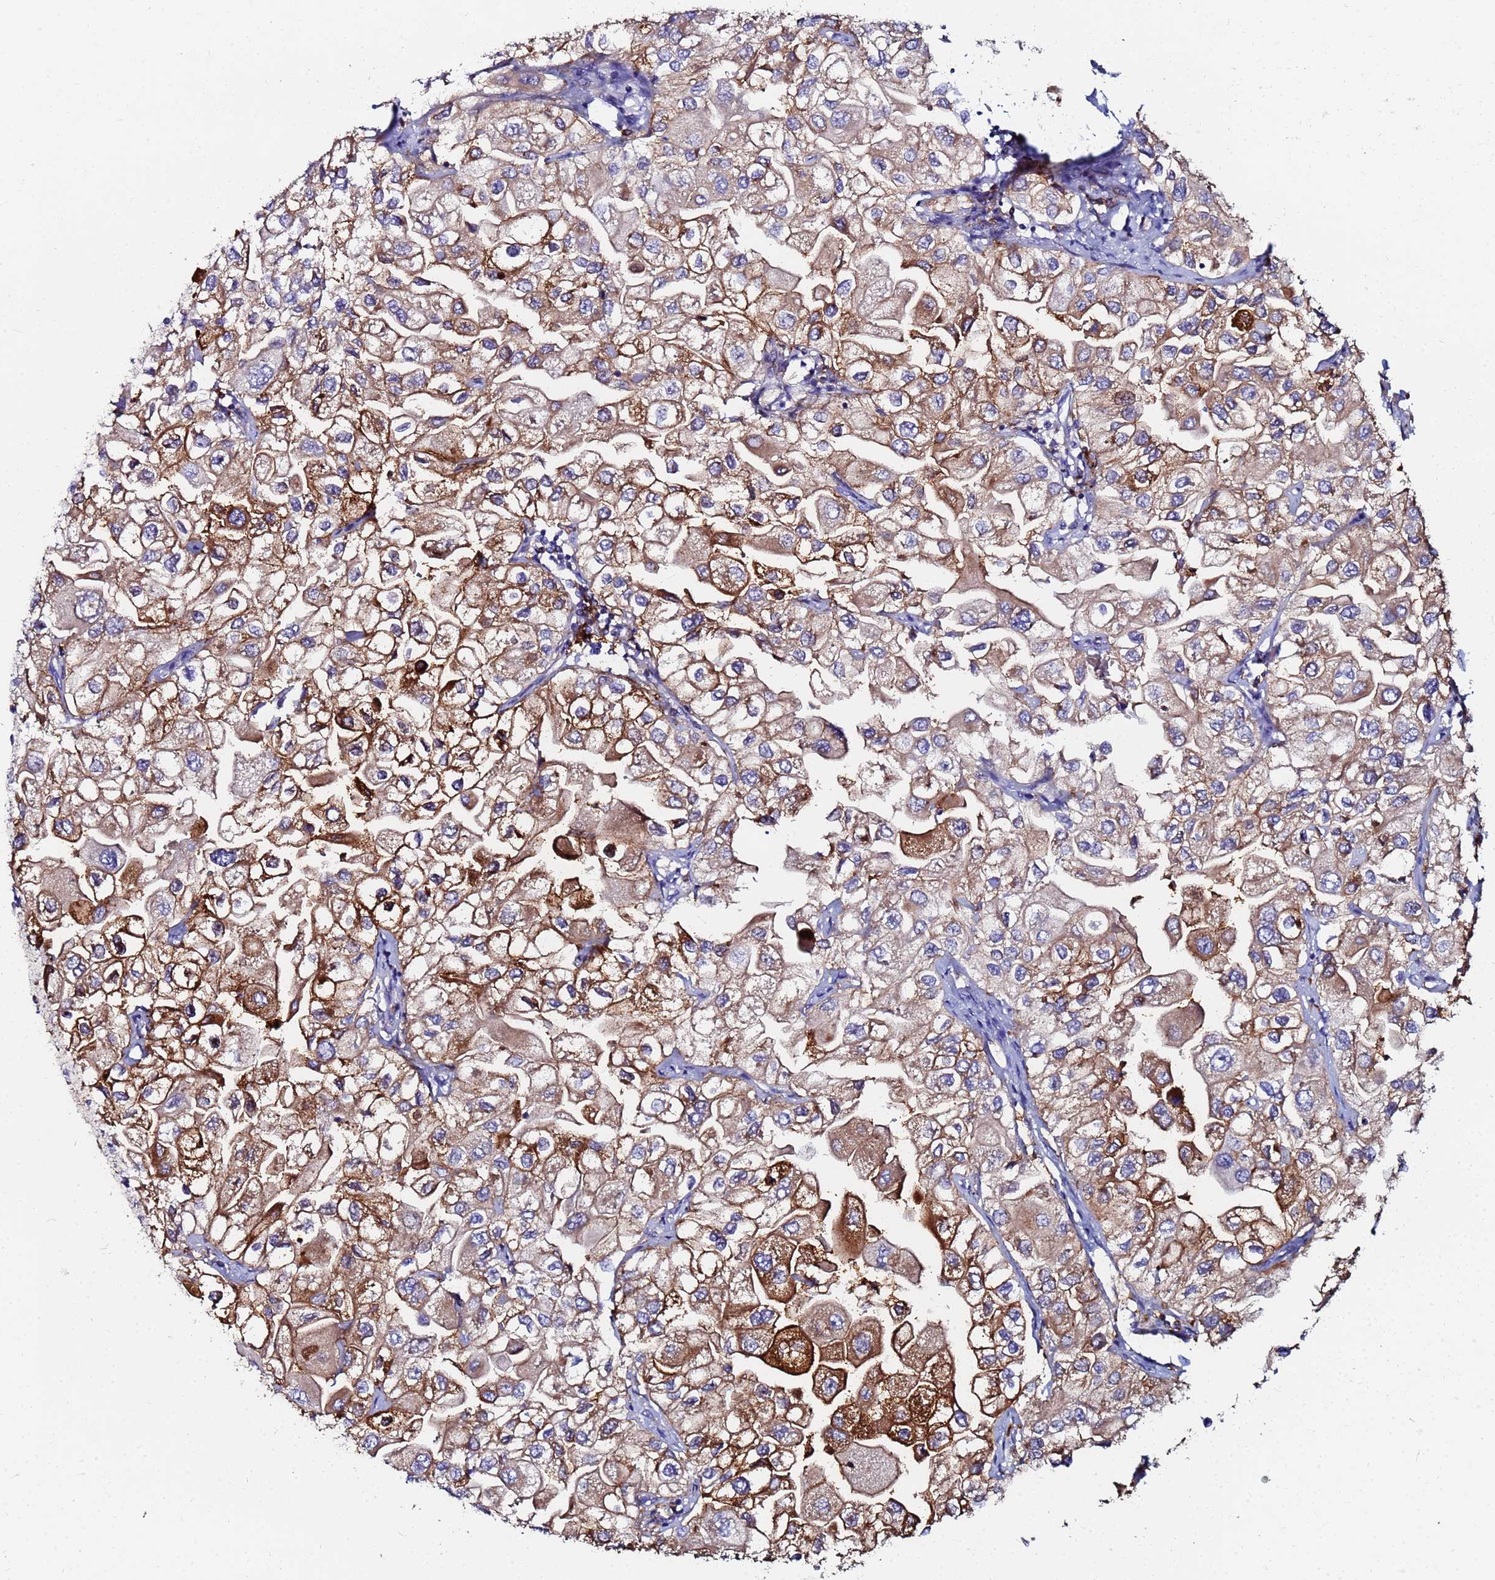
{"staining": {"intensity": "strong", "quantity": ">75%", "location": "cytoplasmic/membranous"}, "tissue": "urothelial cancer", "cell_type": "Tumor cells", "image_type": "cancer", "snomed": [{"axis": "morphology", "description": "Urothelial carcinoma, High grade"}, {"axis": "topography", "description": "Urinary bladder"}], "caption": "Urothelial carcinoma (high-grade) tissue exhibits strong cytoplasmic/membranous expression in approximately >75% of tumor cells, visualized by immunohistochemistry. The staining was performed using DAB, with brown indicating positive protein expression. Nuclei are stained blue with hematoxylin.", "gene": "BASP1", "patient": {"sex": "male", "age": 64}}